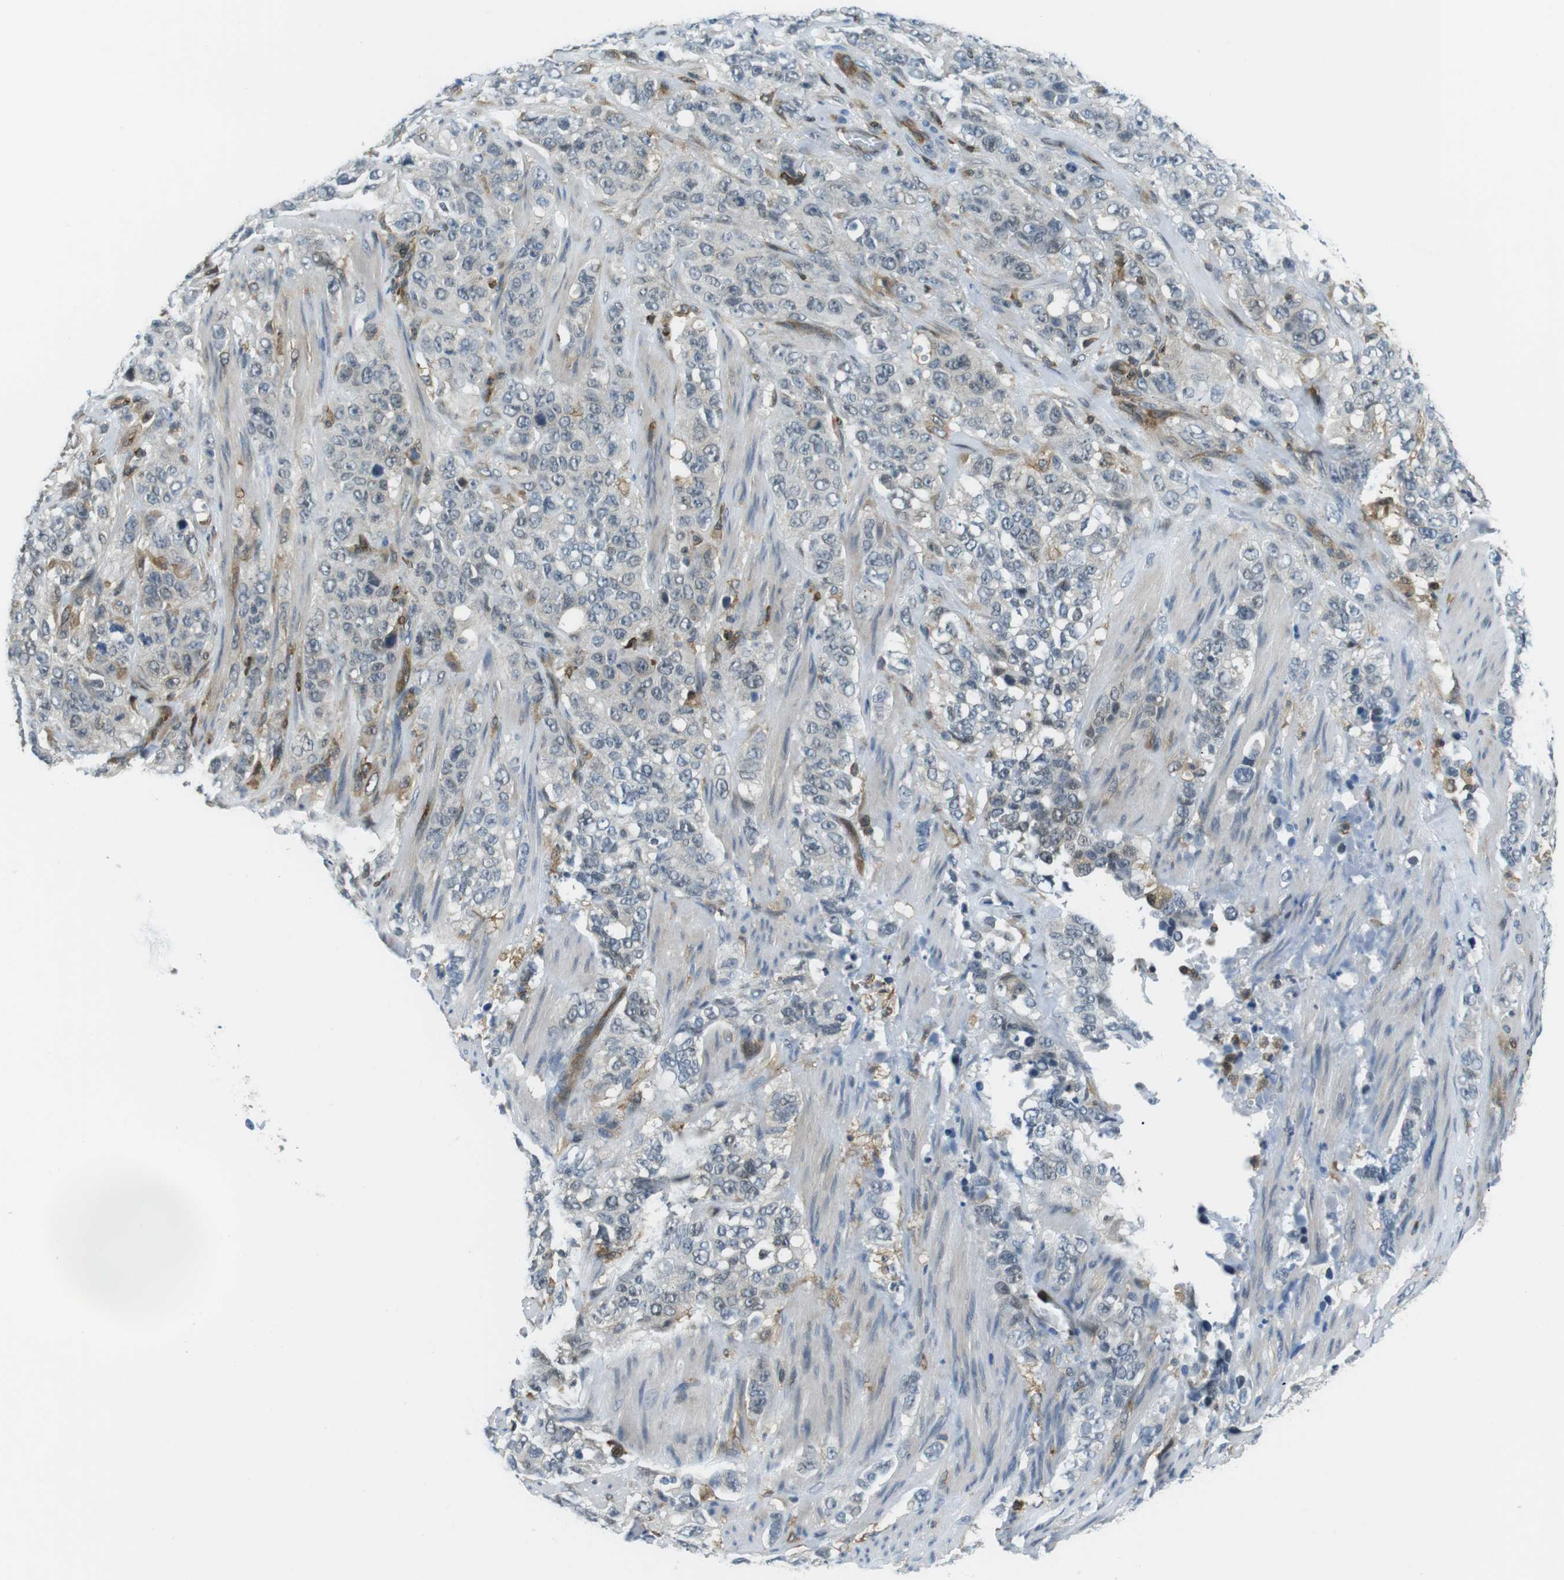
{"staining": {"intensity": "negative", "quantity": "none", "location": "none"}, "tissue": "stomach cancer", "cell_type": "Tumor cells", "image_type": "cancer", "snomed": [{"axis": "morphology", "description": "Adenocarcinoma, NOS"}, {"axis": "topography", "description": "Stomach"}], "caption": "The histopathology image displays no significant expression in tumor cells of stomach adenocarcinoma.", "gene": "STK10", "patient": {"sex": "male", "age": 48}}